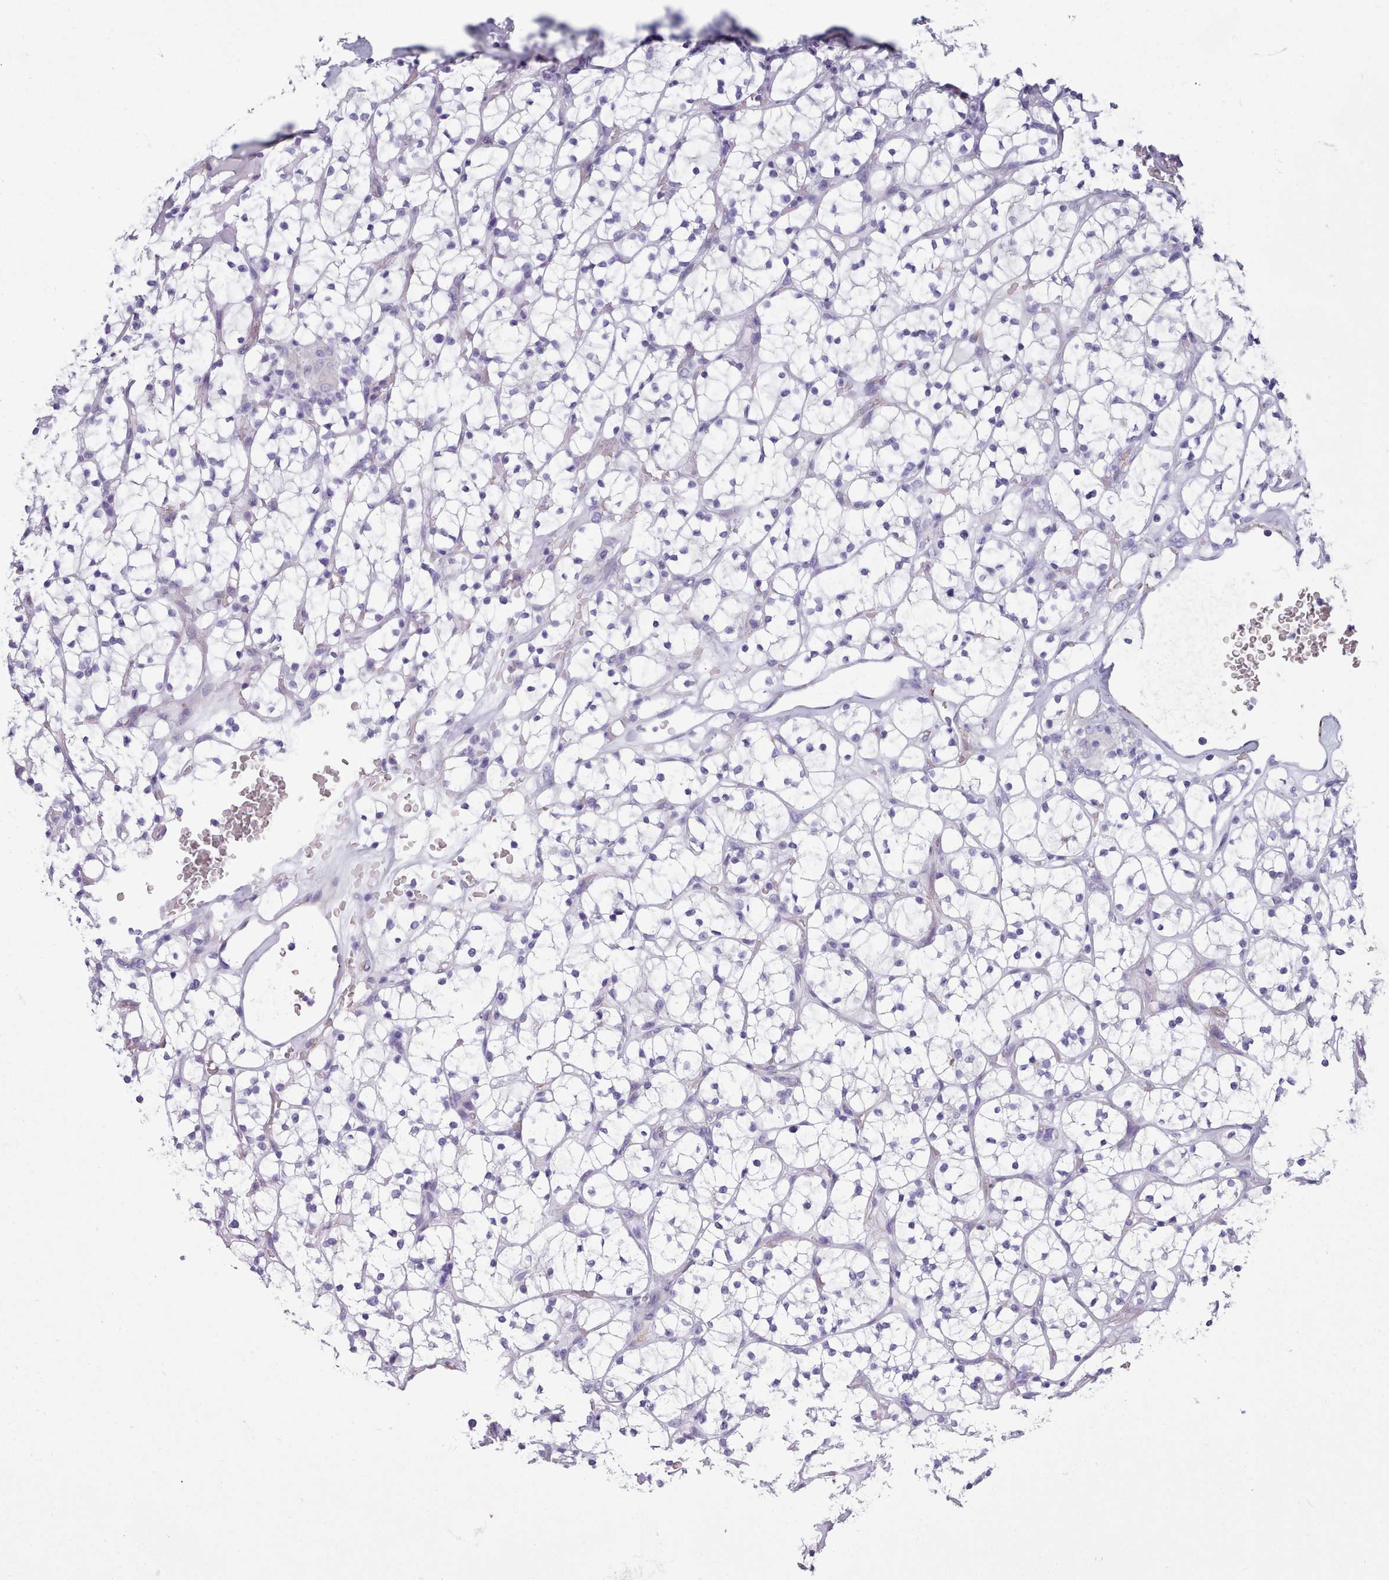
{"staining": {"intensity": "negative", "quantity": "none", "location": "none"}, "tissue": "renal cancer", "cell_type": "Tumor cells", "image_type": "cancer", "snomed": [{"axis": "morphology", "description": "Adenocarcinoma, NOS"}, {"axis": "topography", "description": "Kidney"}], "caption": "Immunohistochemistry photomicrograph of neoplastic tissue: human renal cancer stained with DAB exhibits no significant protein expression in tumor cells.", "gene": "FPGS", "patient": {"sex": "female", "age": 64}}